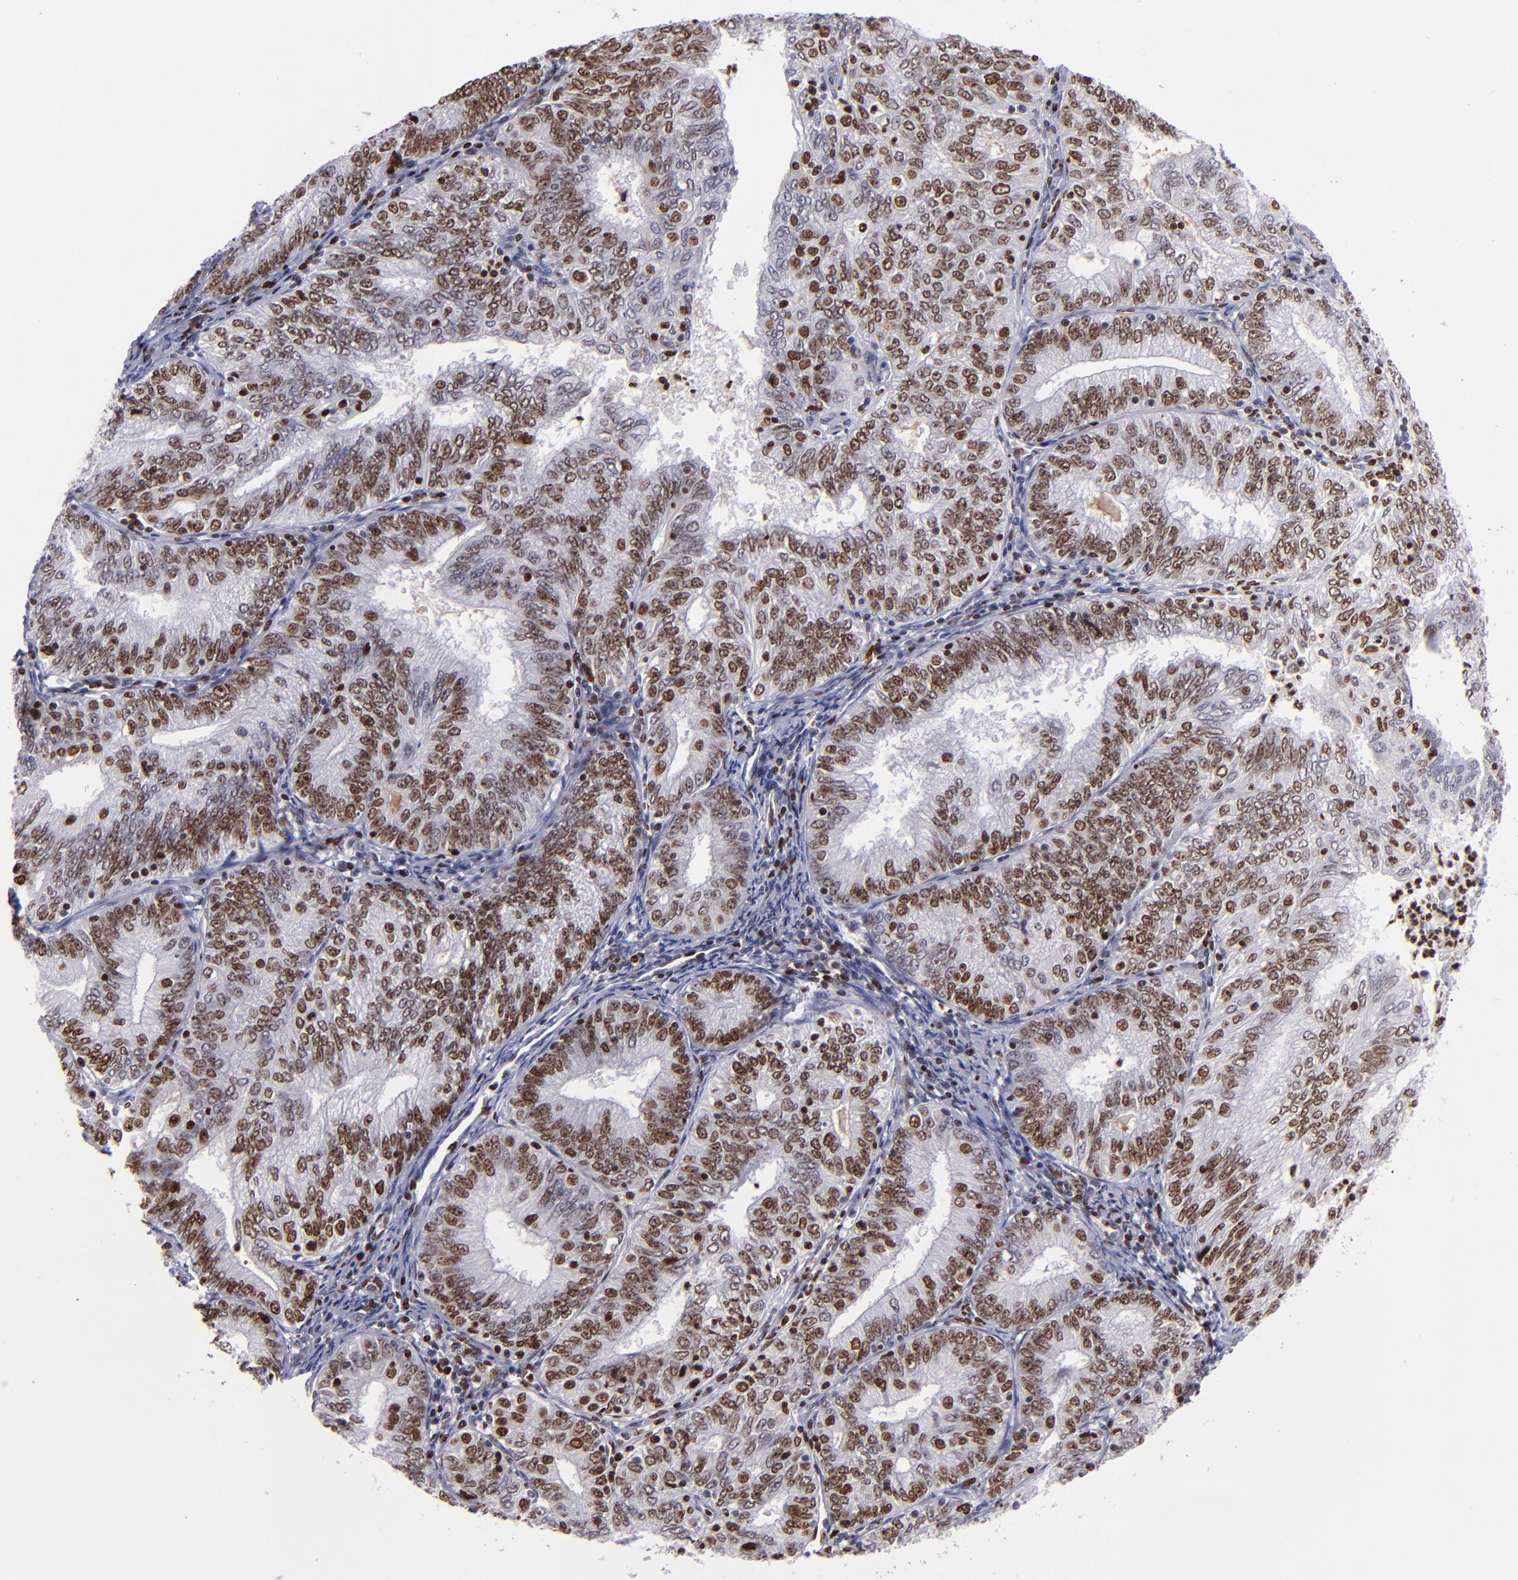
{"staining": {"intensity": "strong", "quantity": ">75%", "location": "nuclear"}, "tissue": "endometrial cancer", "cell_type": "Tumor cells", "image_type": "cancer", "snomed": [{"axis": "morphology", "description": "Adenocarcinoma, NOS"}, {"axis": "topography", "description": "Endometrium"}], "caption": "This is an image of immunohistochemistry (IHC) staining of endometrial cancer, which shows strong positivity in the nuclear of tumor cells.", "gene": "CDKL5", "patient": {"sex": "female", "age": 69}}